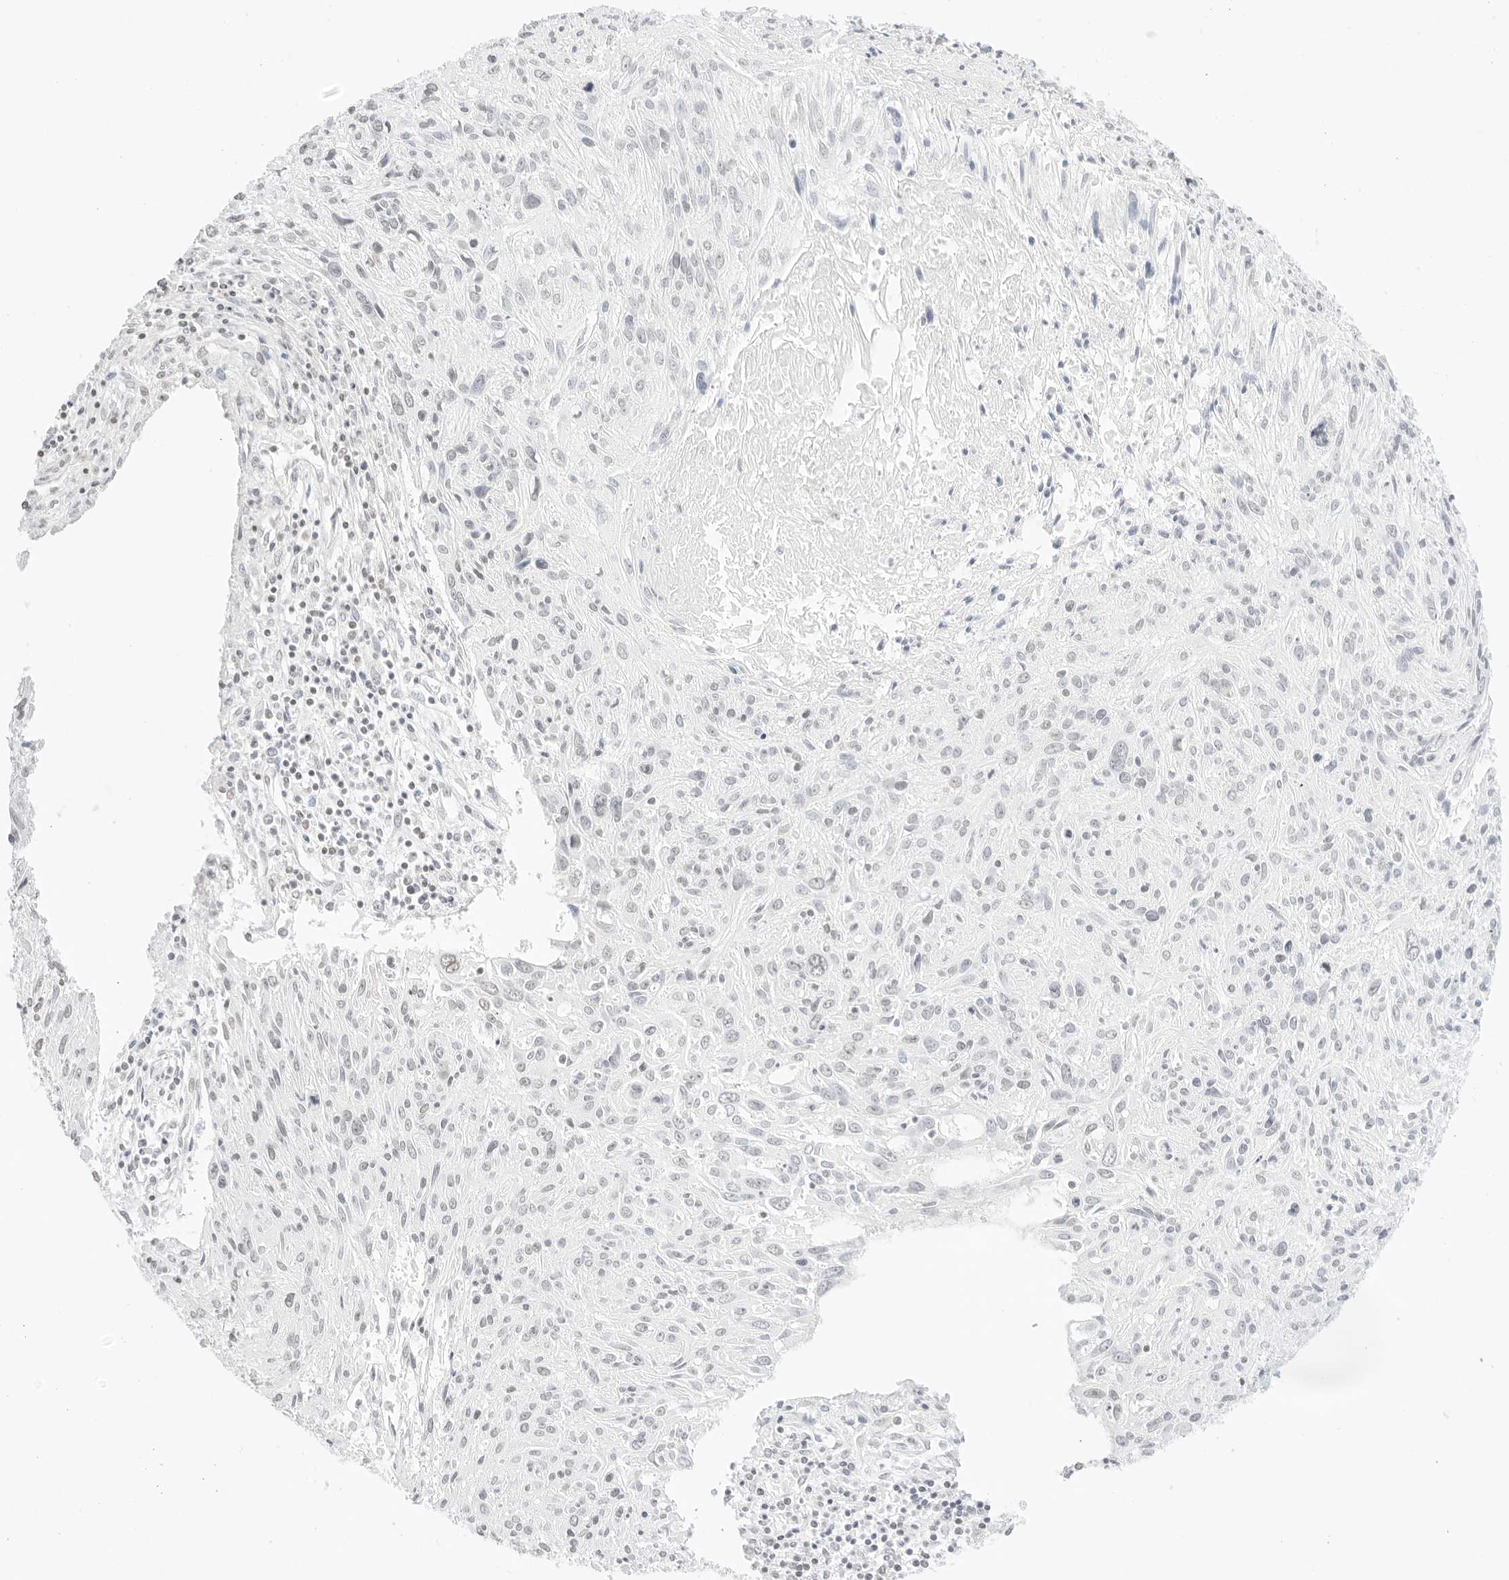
{"staining": {"intensity": "negative", "quantity": "none", "location": "none"}, "tissue": "cervical cancer", "cell_type": "Tumor cells", "image_type": "cancer", "snomed": [{"axis": "morphology", "description": "Squamous cell carcinoma, NOS"}, {"axis": "topography", "description": "Cervix"}], "caption": "High power microscopy histopathology image of an immunohistochemistry (IHC) micrograph of squamous cell carcinoma (cervical), revealing no significant expression in tumor cells. (Stains: DAB (3,3'-diaminobenzidine) immunohistochemistry with hematoxylin counter stain, Microscopy: brightfield microscopy at high magnification).", "gene": "FBLN5", "patient": {"sex": "female", "age": 51}}